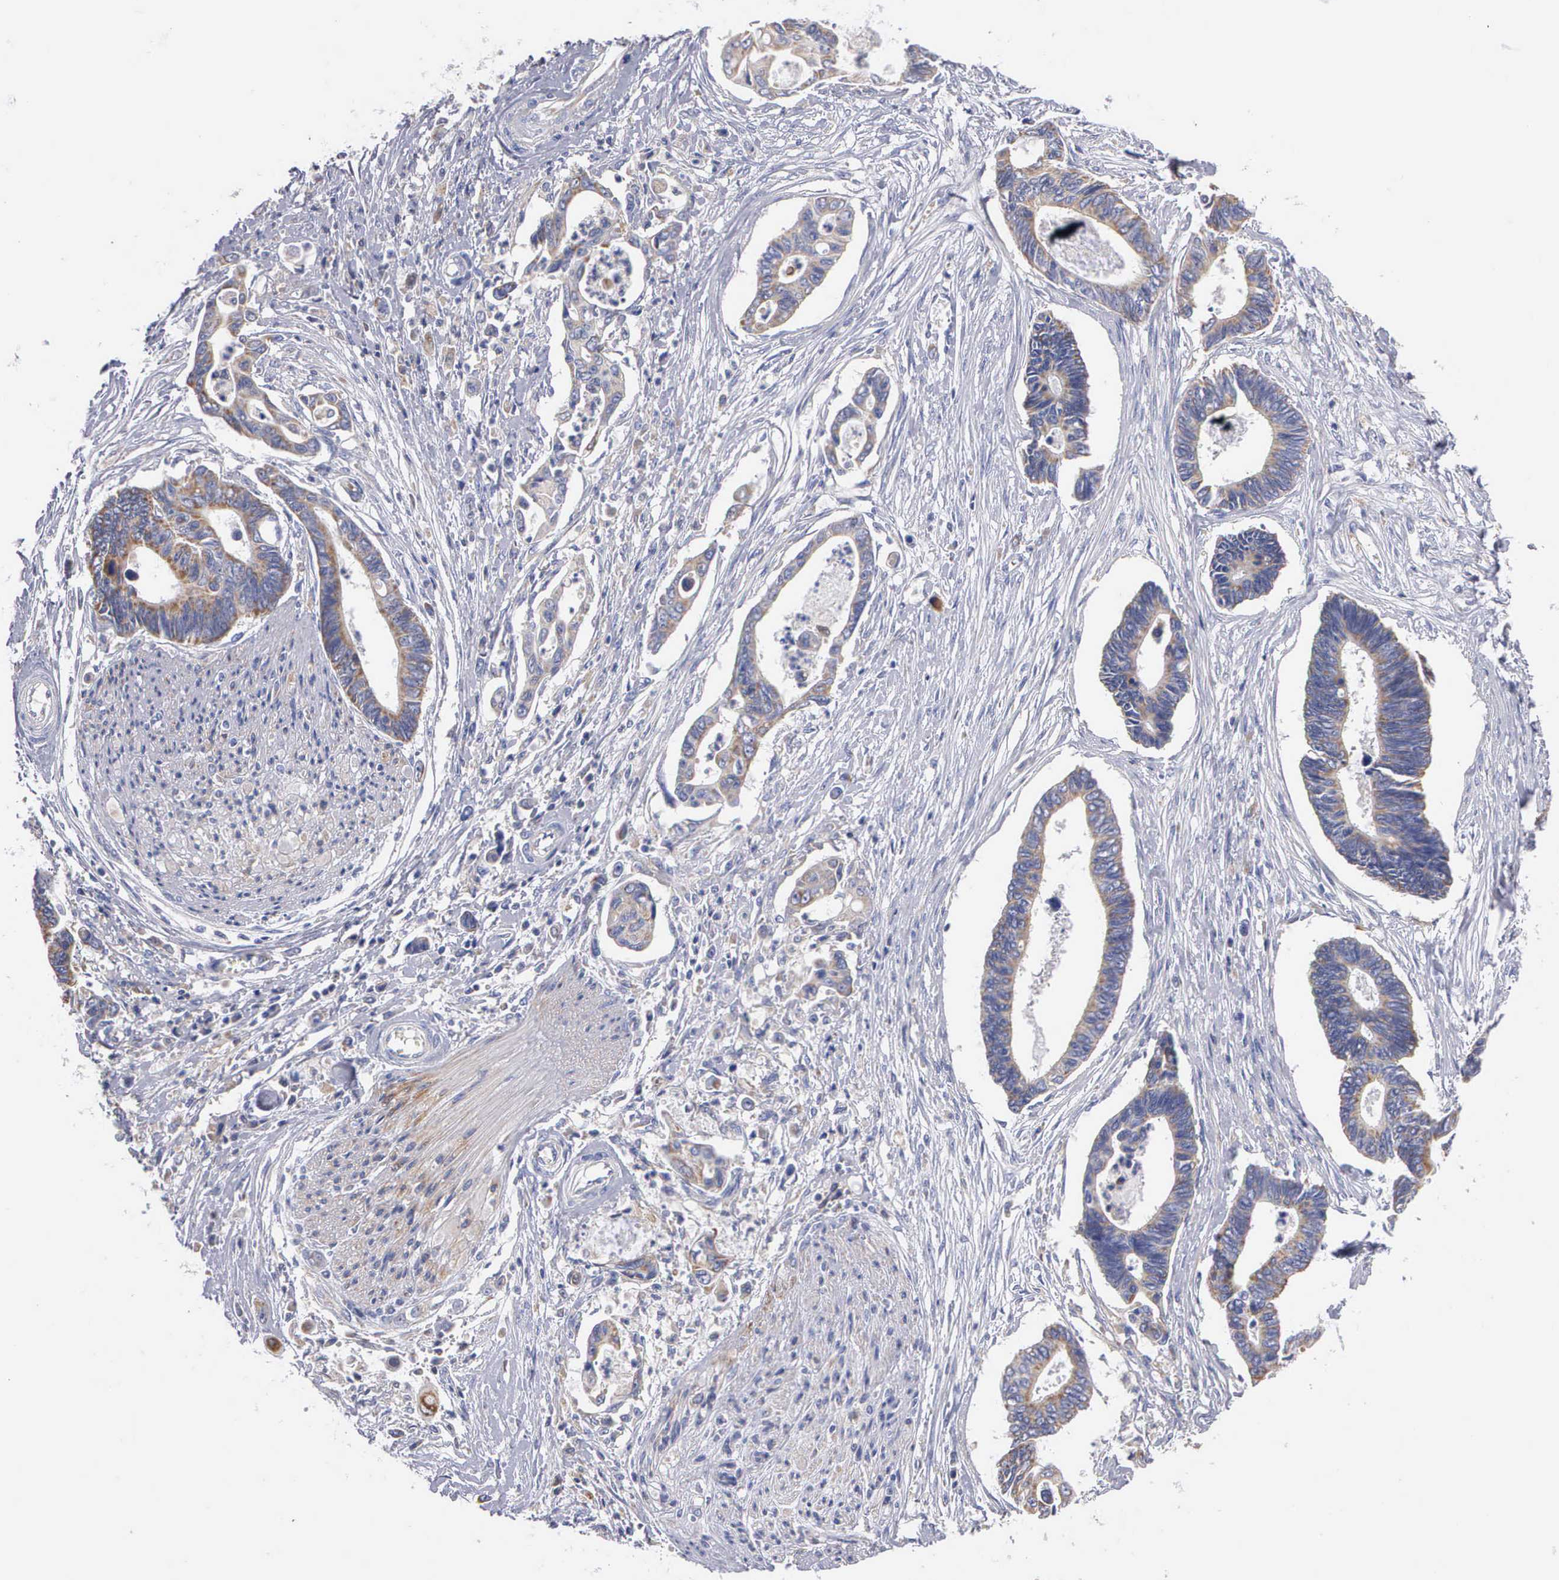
{"staining": {"intensity": "negative", "quantity": "none", "location": "none"}, "tissue": "pancreatic cancer", "cell_type": "Tumor cells", "image_type": "cancer", "snomed": [{"axis": "morphology", "description": "Adenocarcinoma, NOS"}, {"axis": "topography", "description": "Pancreas"}], "caption": "This is an immunohistochemistry photomicrograph of pancreatic cancer. There is no positivity in tumor cells.", "gene": "PTGS2", "patient": {"sex": "female", "age": 70}}